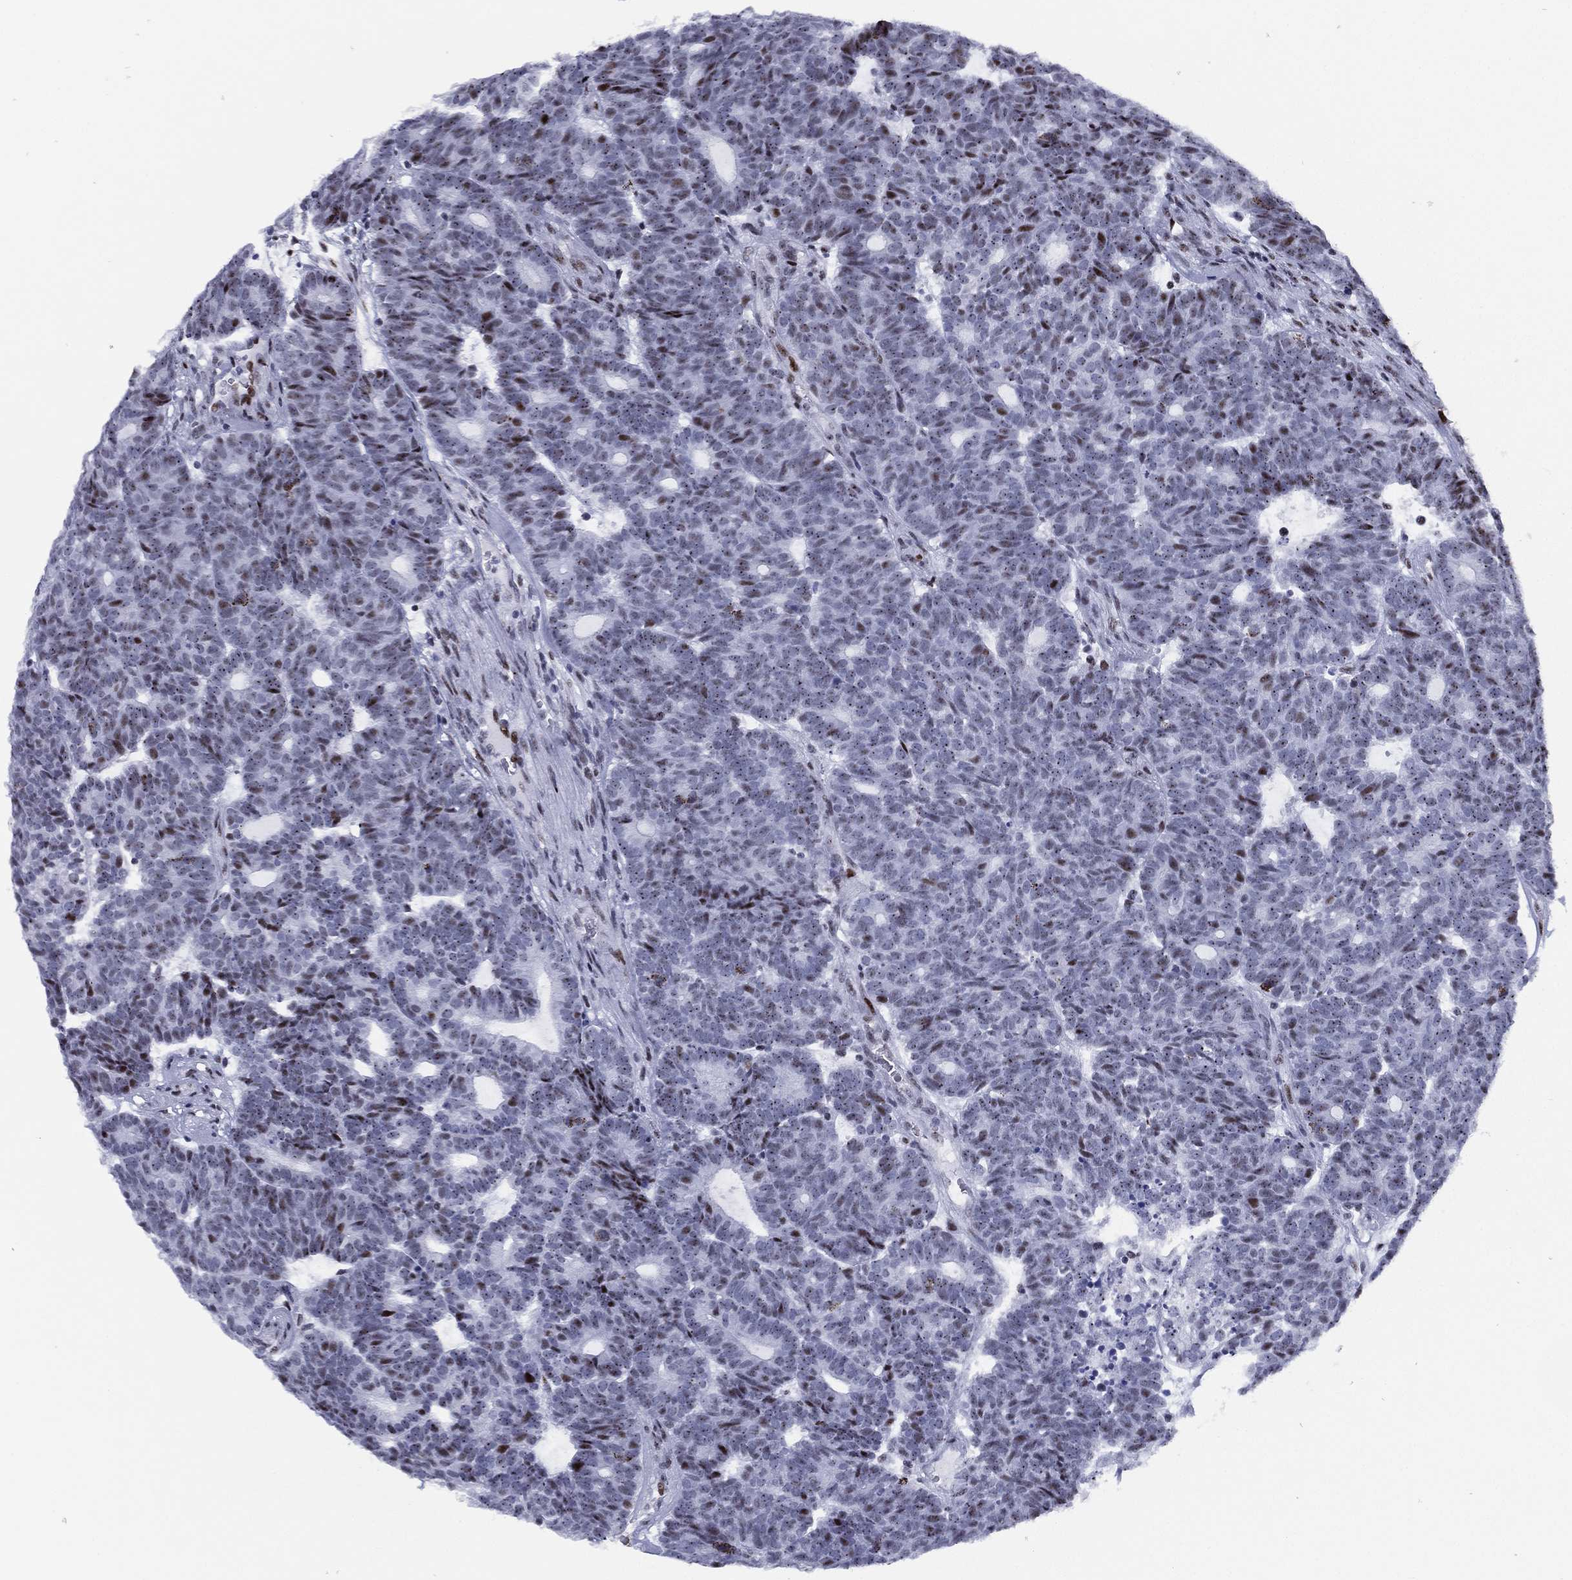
{"staining": {"intensity": "strong", "quantity": "<25%", "location": "nuclear"}, "tissue": "head and neck cancer", "cell_type": "Tumor cells", "image_type": "cancer", "snomed": [{"axis": "morphology", "description": "Adenocarcinoma, NOS"}, {"axis": "topography", "description": "Head-Neck"}], "caption": "A brown stain labels strong nuclear positivity of a protein in head and neck adenocarcinoma tumor cells.", "gene": "CYB561D2", "patient": {"sex": "female", "age": 81}}